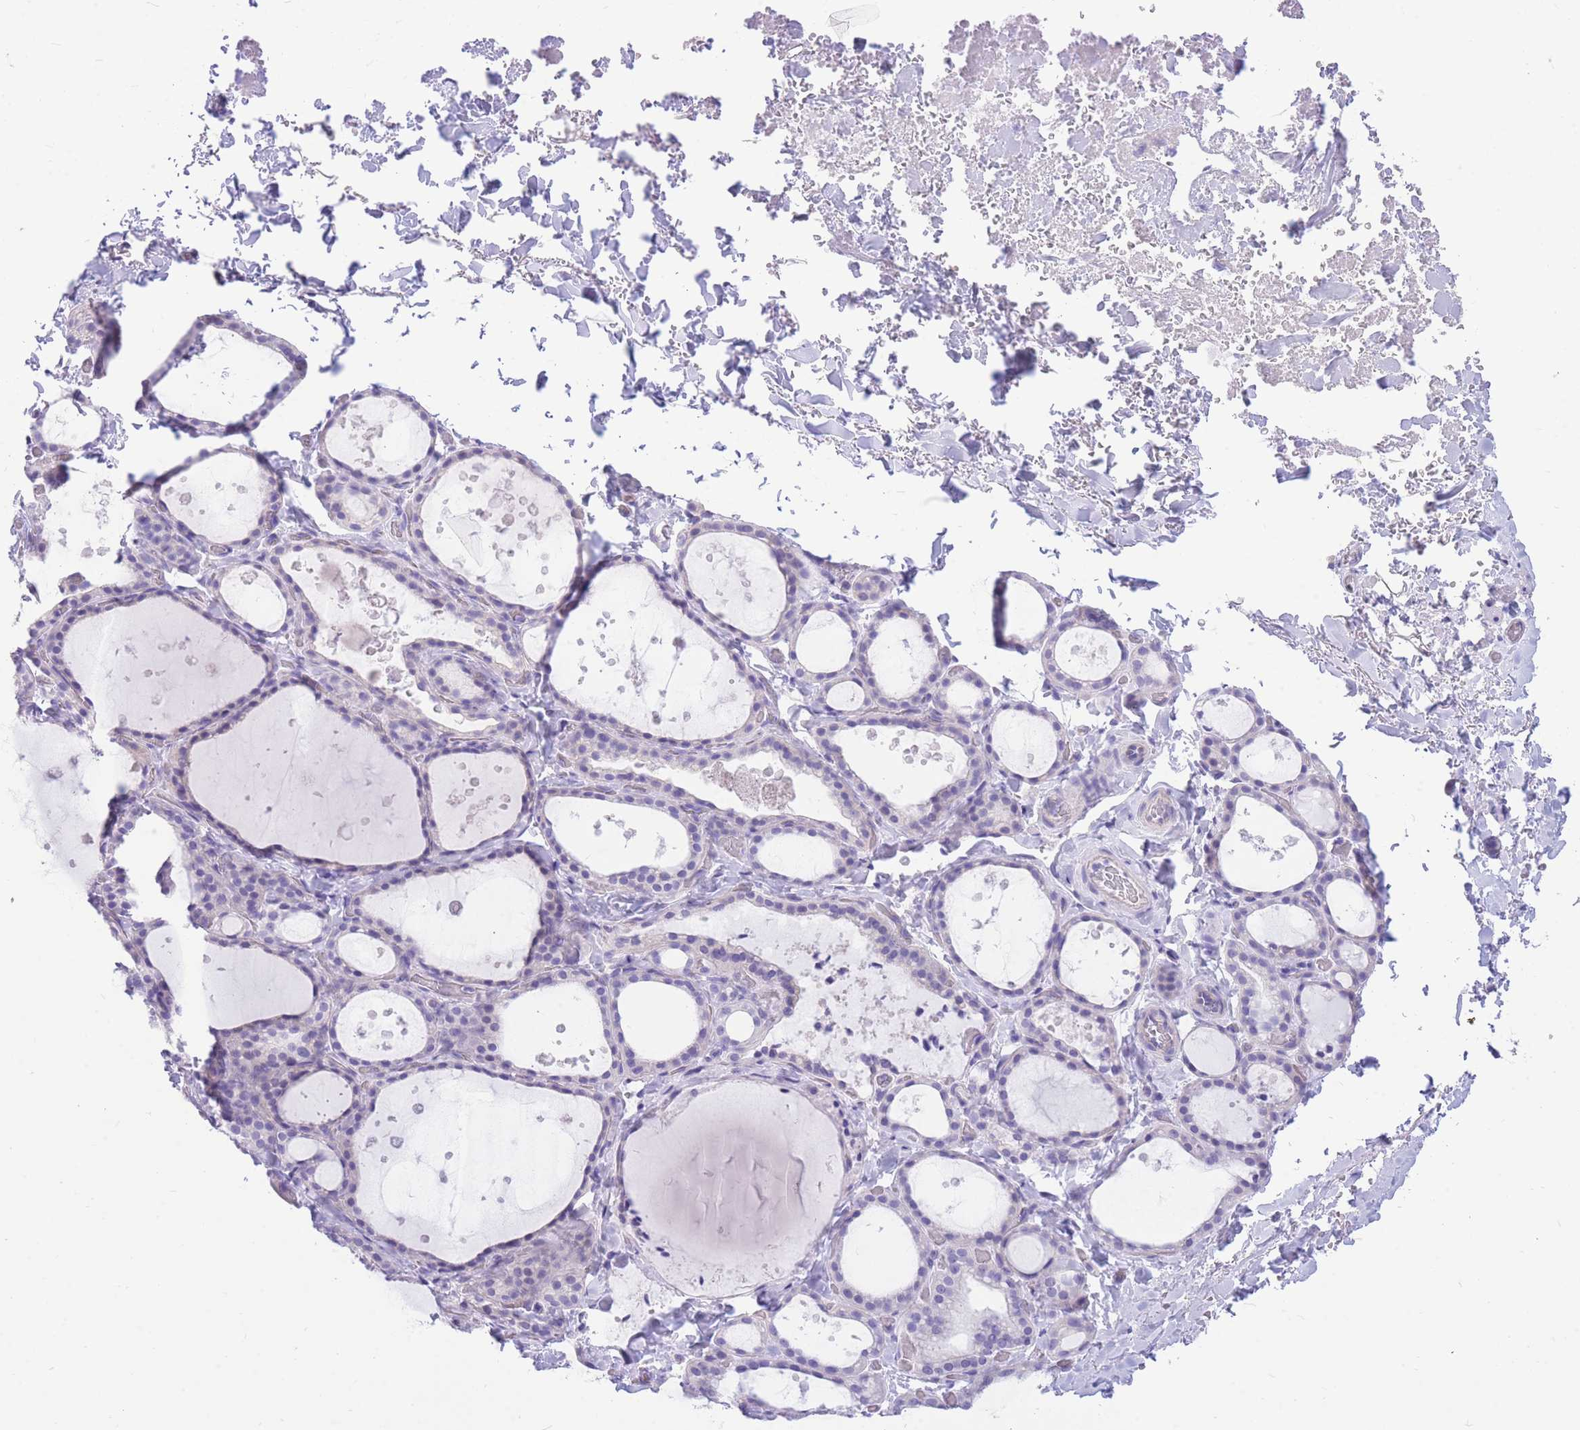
{"staining": {"intensity": "negative", "quantity": "none", "location": "none"}, "tissue": "thyroid gland", "cell_type": "Glandular cells", "image_type": "normal", "snomed": [{"axis": "morphology", "description": "Normal tissue, NOS"}, {"axis": "topography", "description": "Thyroid gland"}], "caption": "Normal thyroid gland was stained to show a protein in brown. There is no significant positivity in glandular cells. The staining was performed using DAB to visualize the protein expression in brown, while the nuclei were stained in blue with hematoxylin (Magnification: 20x).", "gene": "ZNF311", "patient": {"sex": "female", "age": 44}}